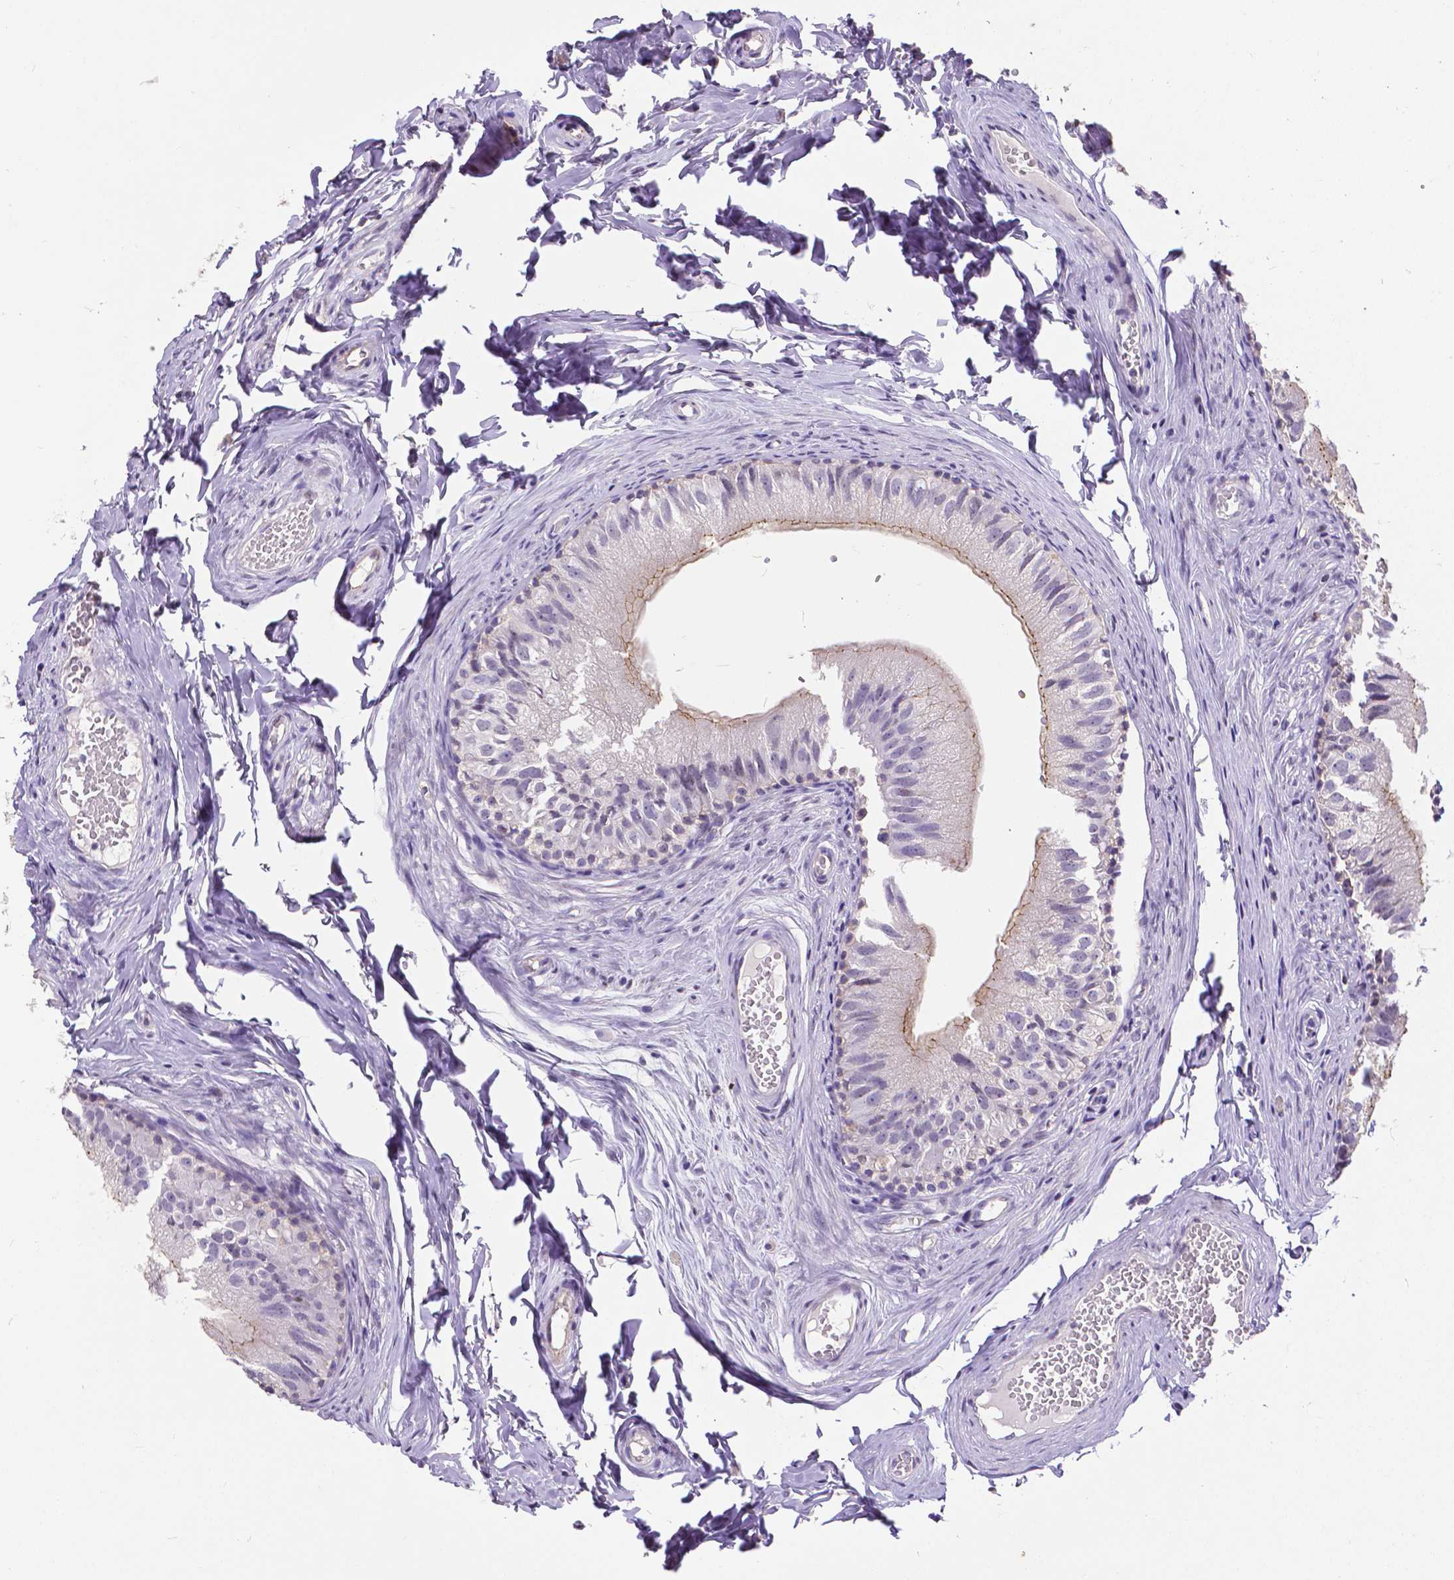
{"staining": {"intensity": "weak", "quantity": "<25%", "location": "cytoplasmic/membranous"}, "tissue": "epididymis", "cell_type": "Glandular cells", "image_type": "normal", "snomed": [{"axis": "morphology", "description": "Normal tissue, NOS"}, {"axis": "topography", "description": "Epididymis"}], "caption": "The image reveals no significant staining in glandular cells of epididymis.", "gene": "OCLN", "patient": {"sex": "male", "age": 45}}